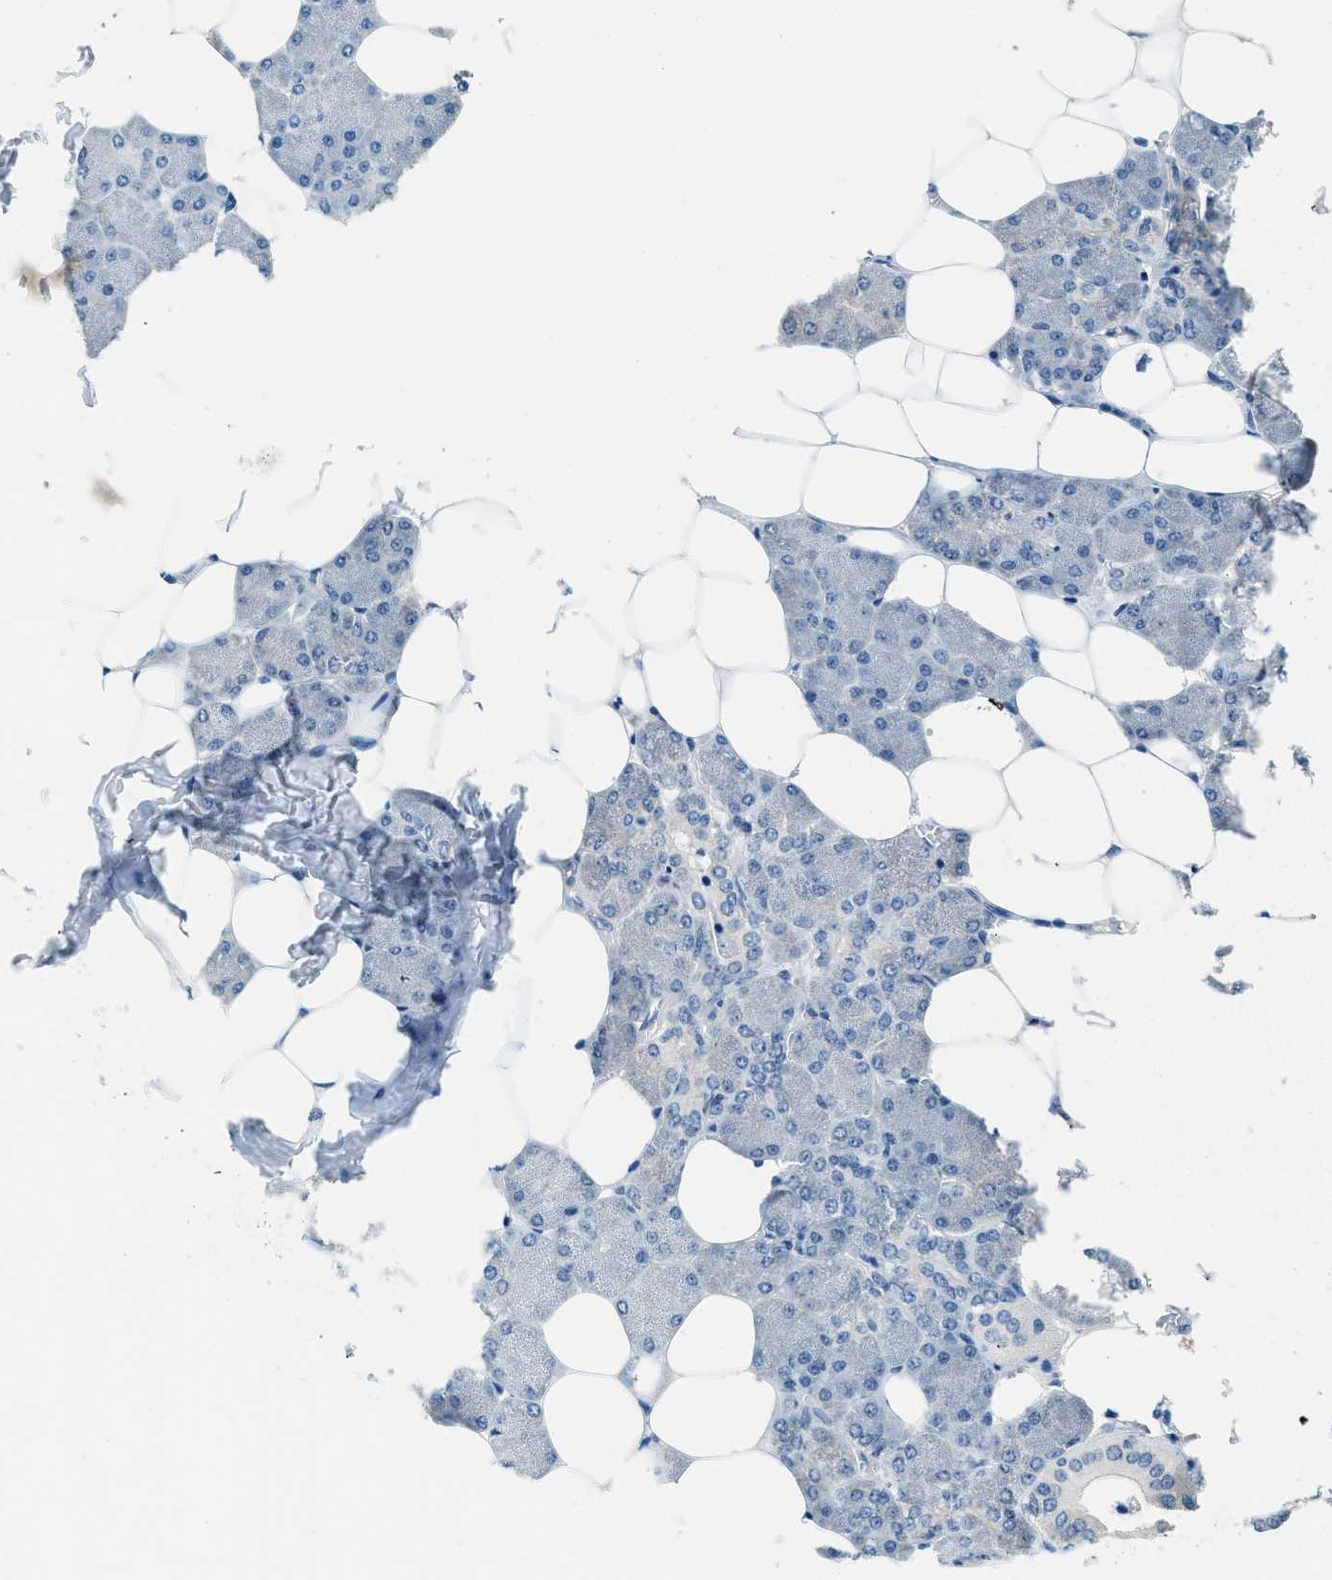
{"staining": {"intensity": "negative", "quantity": "none", "location": "none"}, "tissue": "salivary gland", "cell_type": "Glandular cells", "image_type": "normal", "snomed": [{"axis": "morphology", "description": "Normal tissue, NOS"}, {"axis": "morphology", "description": "Adenoma, NOS"}, {"axis": "topography", "description": "Salivary gland"}], "caption": "IHC of normal salivary gland demonstrates no positivity in glandular cells.", "gene": "BCAP31", "patient": {"sex": "female", "age": 32}}